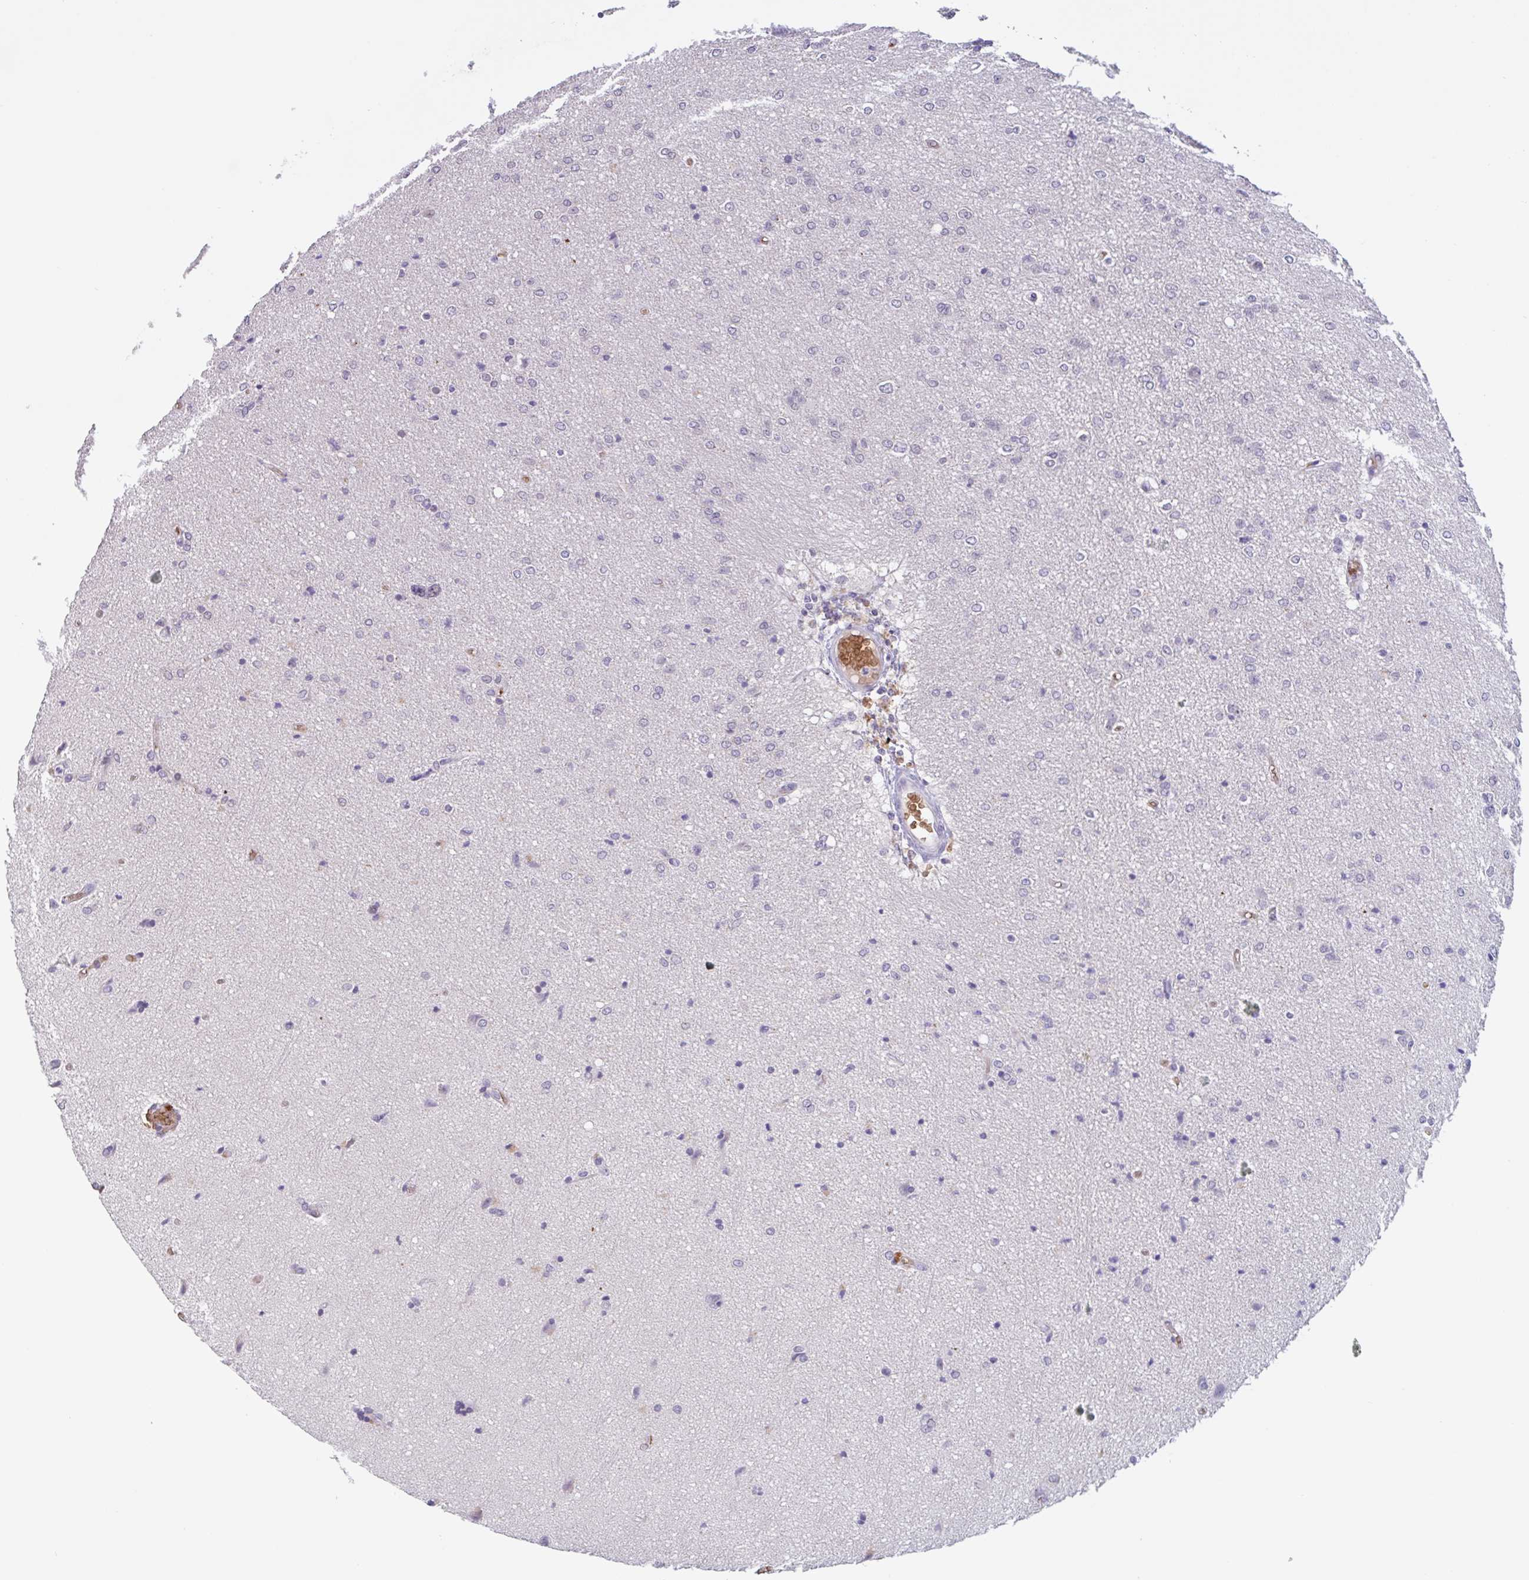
{"staining": {"intensity": "negative", "quantity": "none", "location": "none"}, "tissue": "glioma", "cell_type": "Tumor cells", "image_type": "cancer", "snomed": [{"axis": "morphology", "description": "Glioma, malignant, Low grade"}, {"axis": "topography", "description": "Brain"}], "caption": "Immunohistochemistry (IHC) histopathology image of human malignant glioma (low-grade) stained for a protein (brown), which reveals no expression in tumor cells.", "gene": "RHAG", "patient": {"sex": "male", "age": 26}}